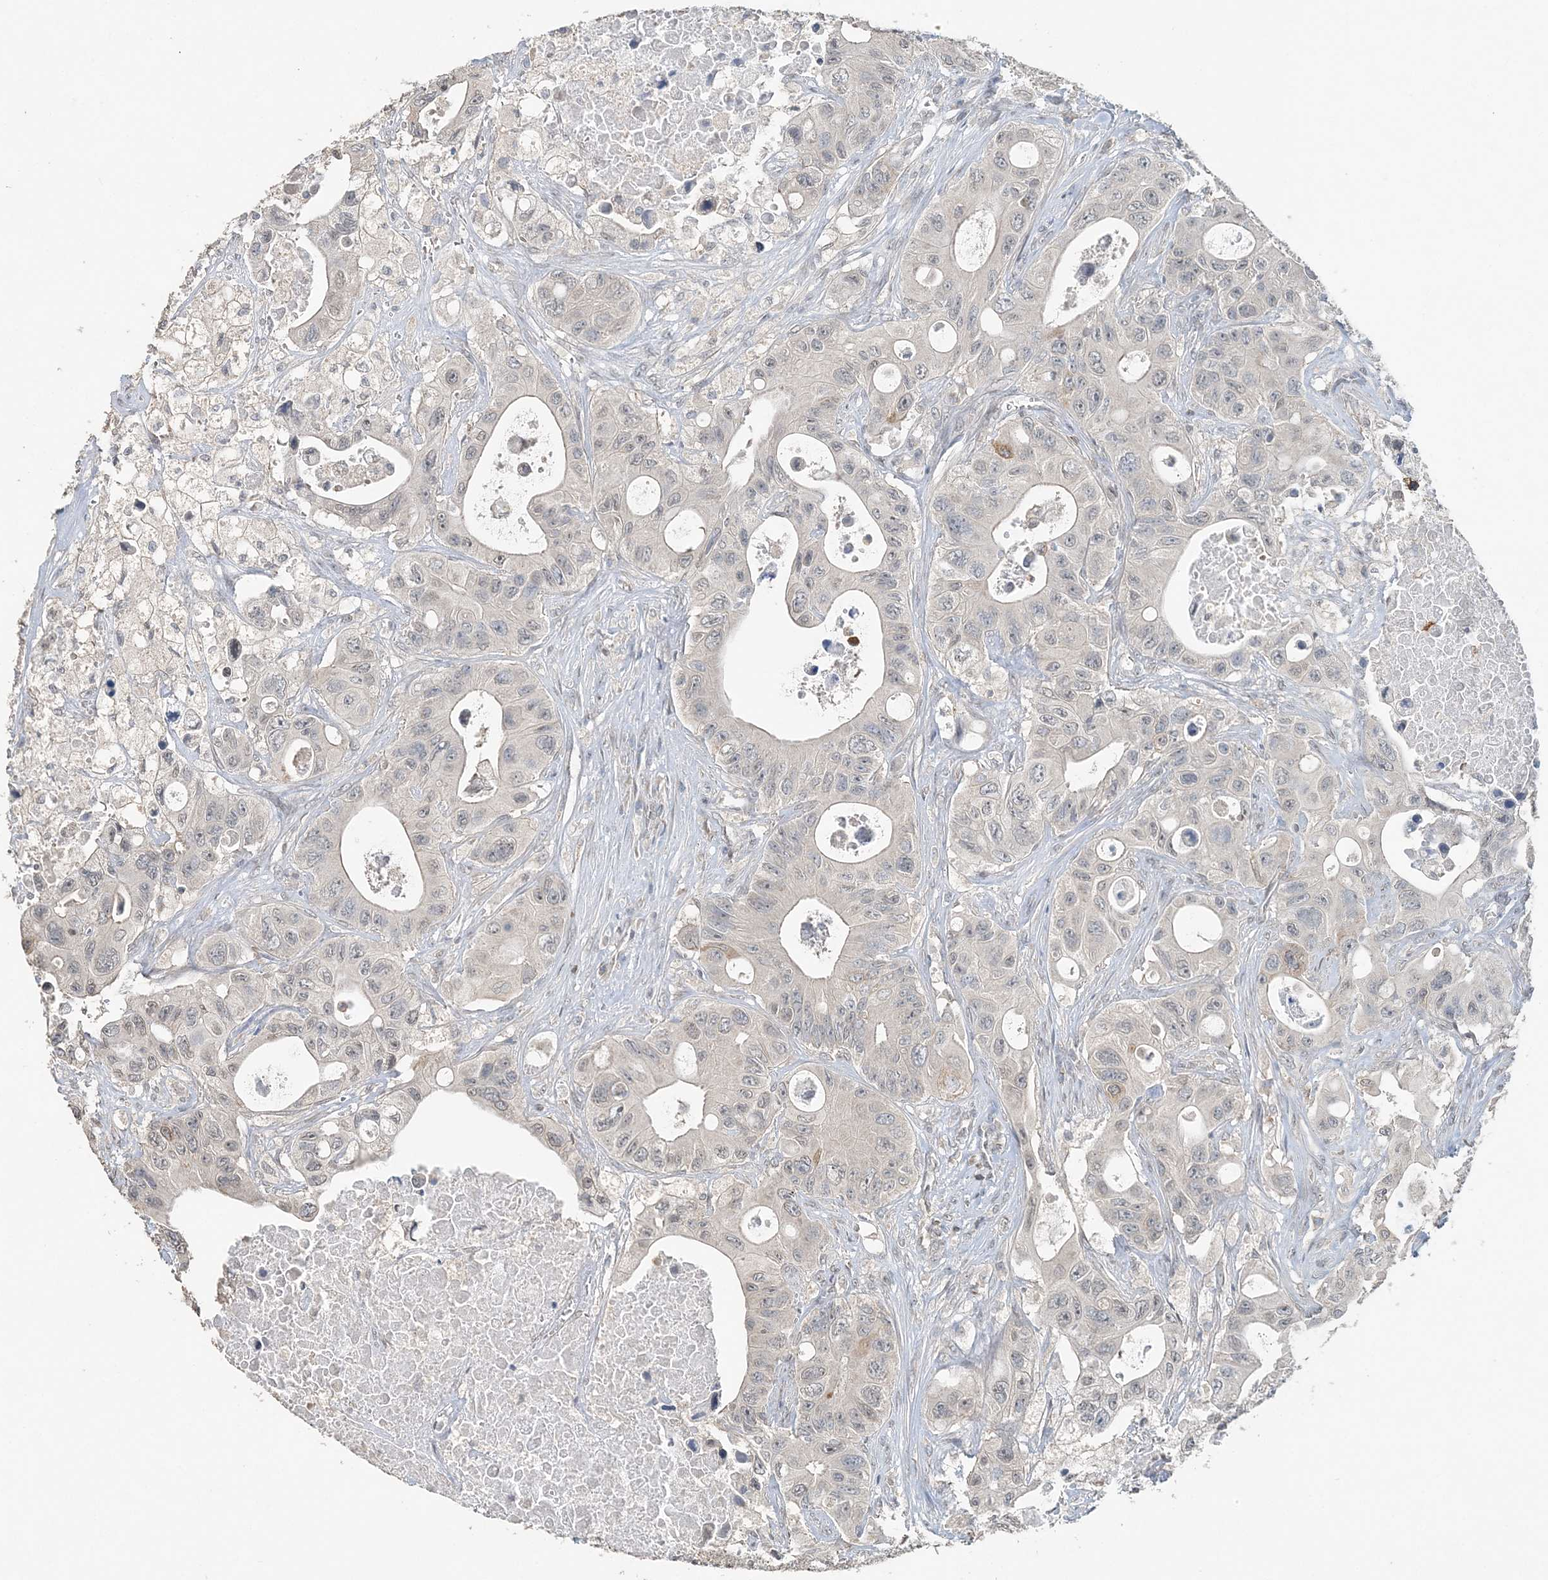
{"staining": {"intensity": "negative", "quantity": "none", "location": "none"}, "tissue": "colorectal cancer", "cell_type": "Tumor cells", "image_type": "cancer", "snomed": [{"axis": "morphology", "description": "Adenocarcinoma, NOS"}, {"axis": "topography", "description": "Colon"}], "caption": "A high-resolution micrograph shows IHC staining of colorectal cancer (adenocarcinoma), which displays no significant staining in tumor cells.", "gene": "FAM110A", "patient": {"sex": "female", "age": 46}}